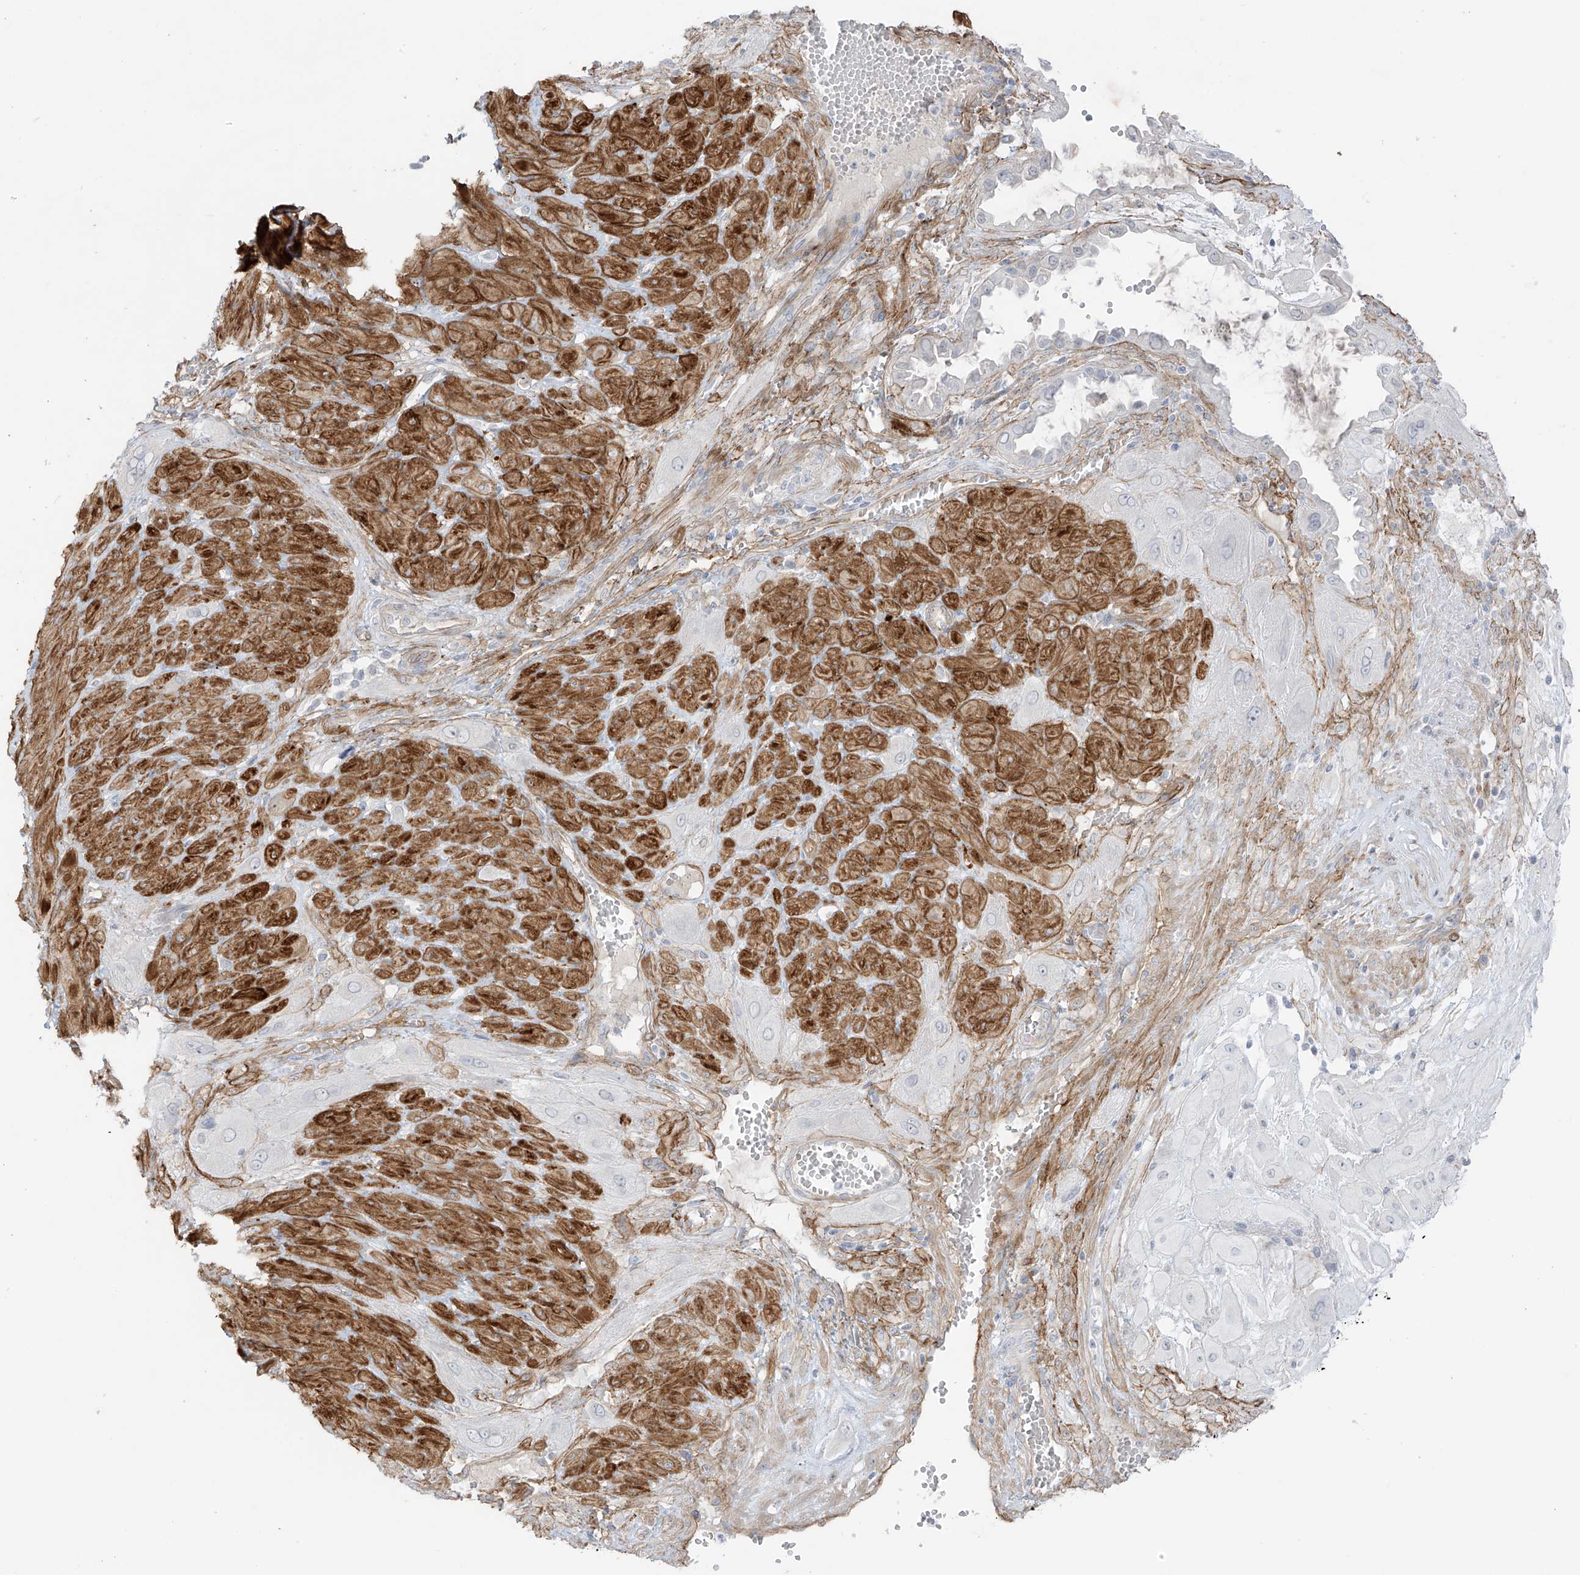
{"staining": {"intensity": "negative", "quantity": "none", "location": "none"}, "tissue": "cervical cancer", "cell_type": "Tumor cells", "image_type": "cancer", "snomed": [{"axis": "morphology", "description": "Squamous cell carcinoma, NOS"}, {"axis": "topography", "description": "Cervix"}], "caption": "Tumor cells are negative for protein expression in human cervical squamous cell carcinoma. The staining is performed using DAB brown chromogen with nuclei counter-stained in using hematoxylin.", "gene": "C11orf87", "patient": {"sex": "female", "age": 34}}